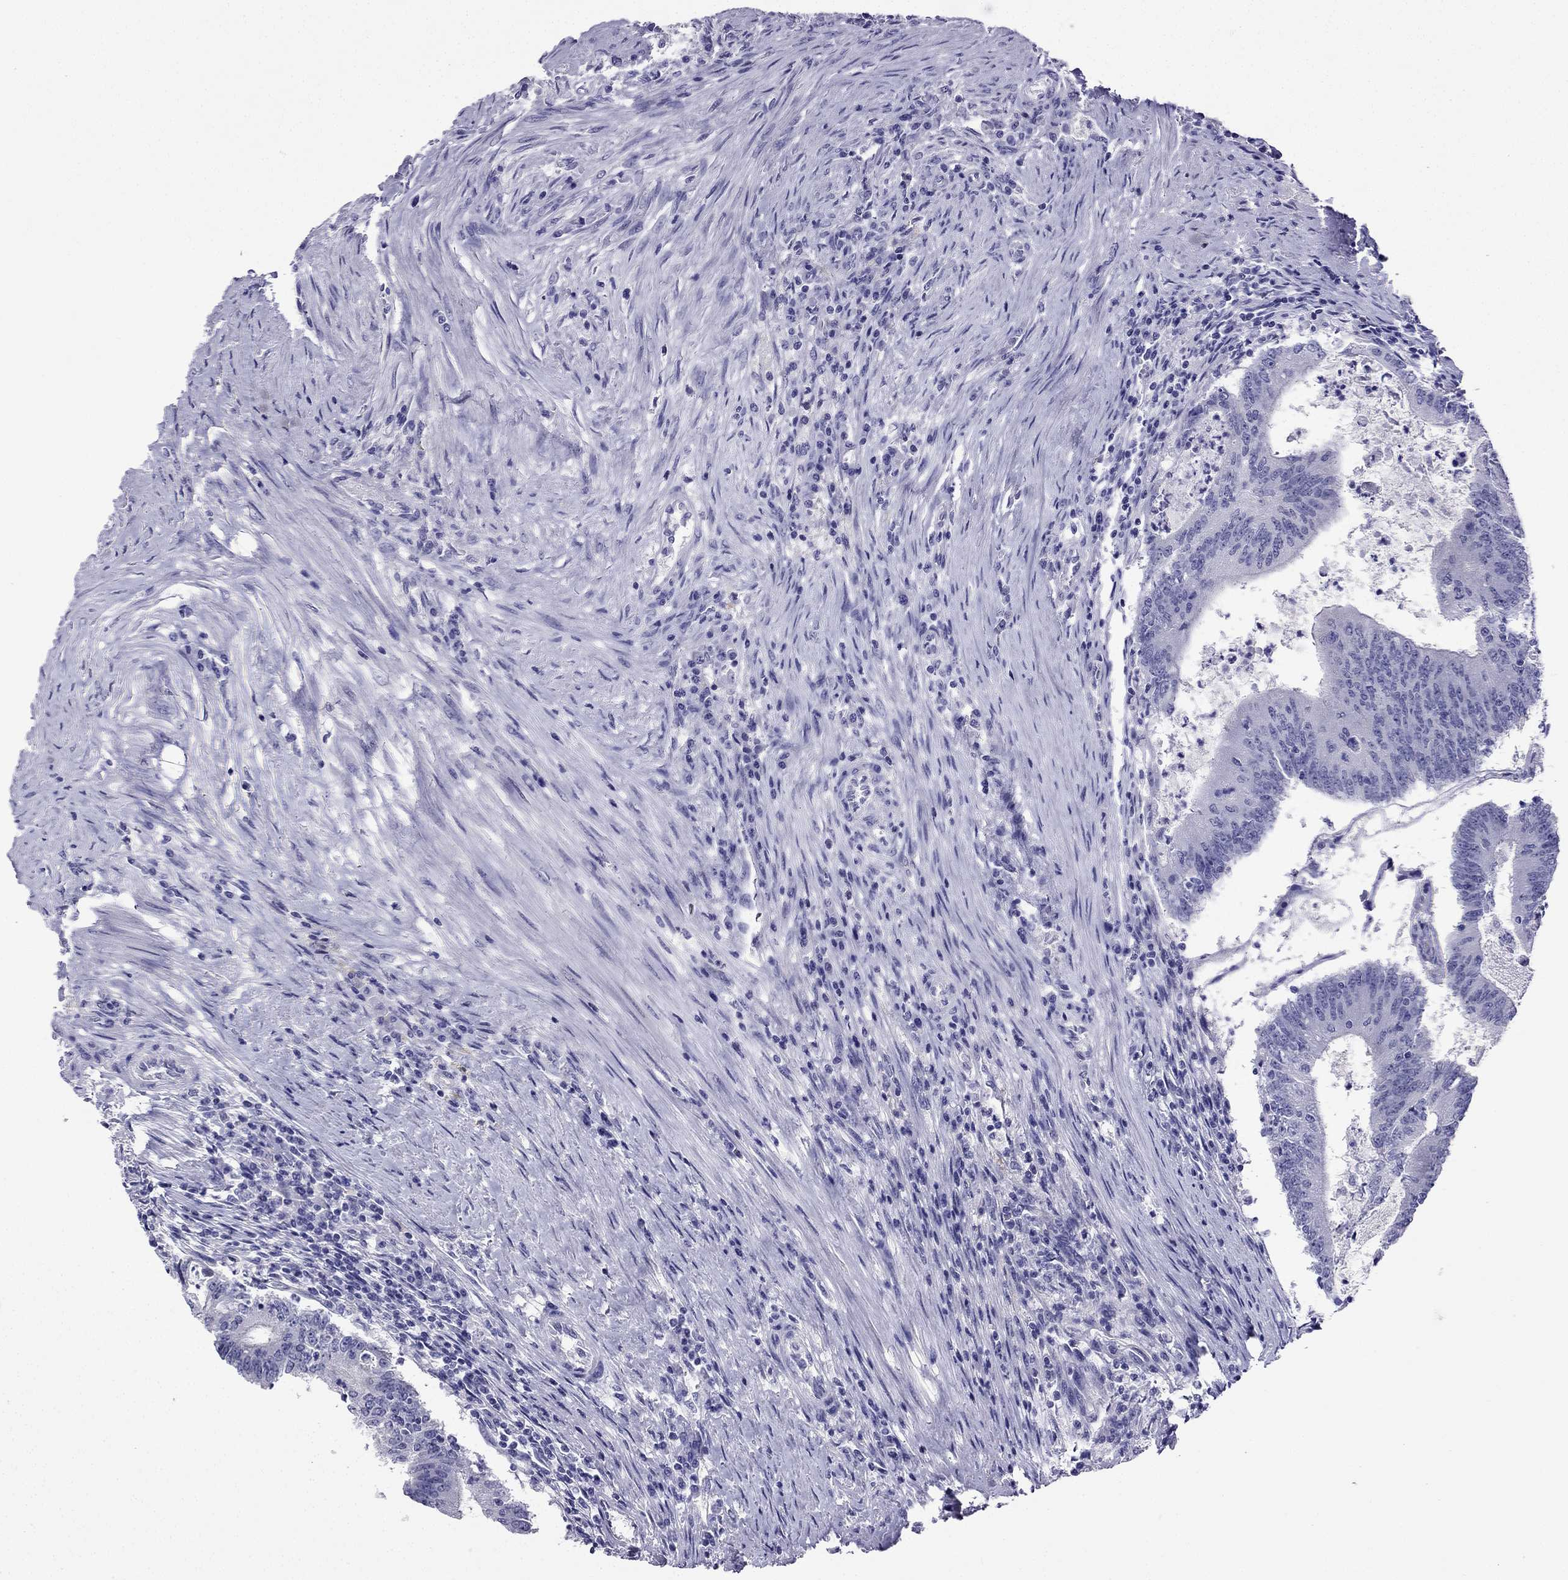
{"staining": {"intensity": "negative", "quantity": "none", "location": "none"}, "tissue": "colorectal cancer", "cell_type": "Tumor cells", "image_type": "cancer", "snomed": [{"axis": "morphology", "description": "Adenocarcinoma, NOS"}, {"axis": "topography", "description": "Colon"}], "caption": "The image demonstrates no staining of tumor cells in colorectal adenocarcinoma.", "gene": "KCNJ10", "patient": {"sex": "female", "age": 70}}